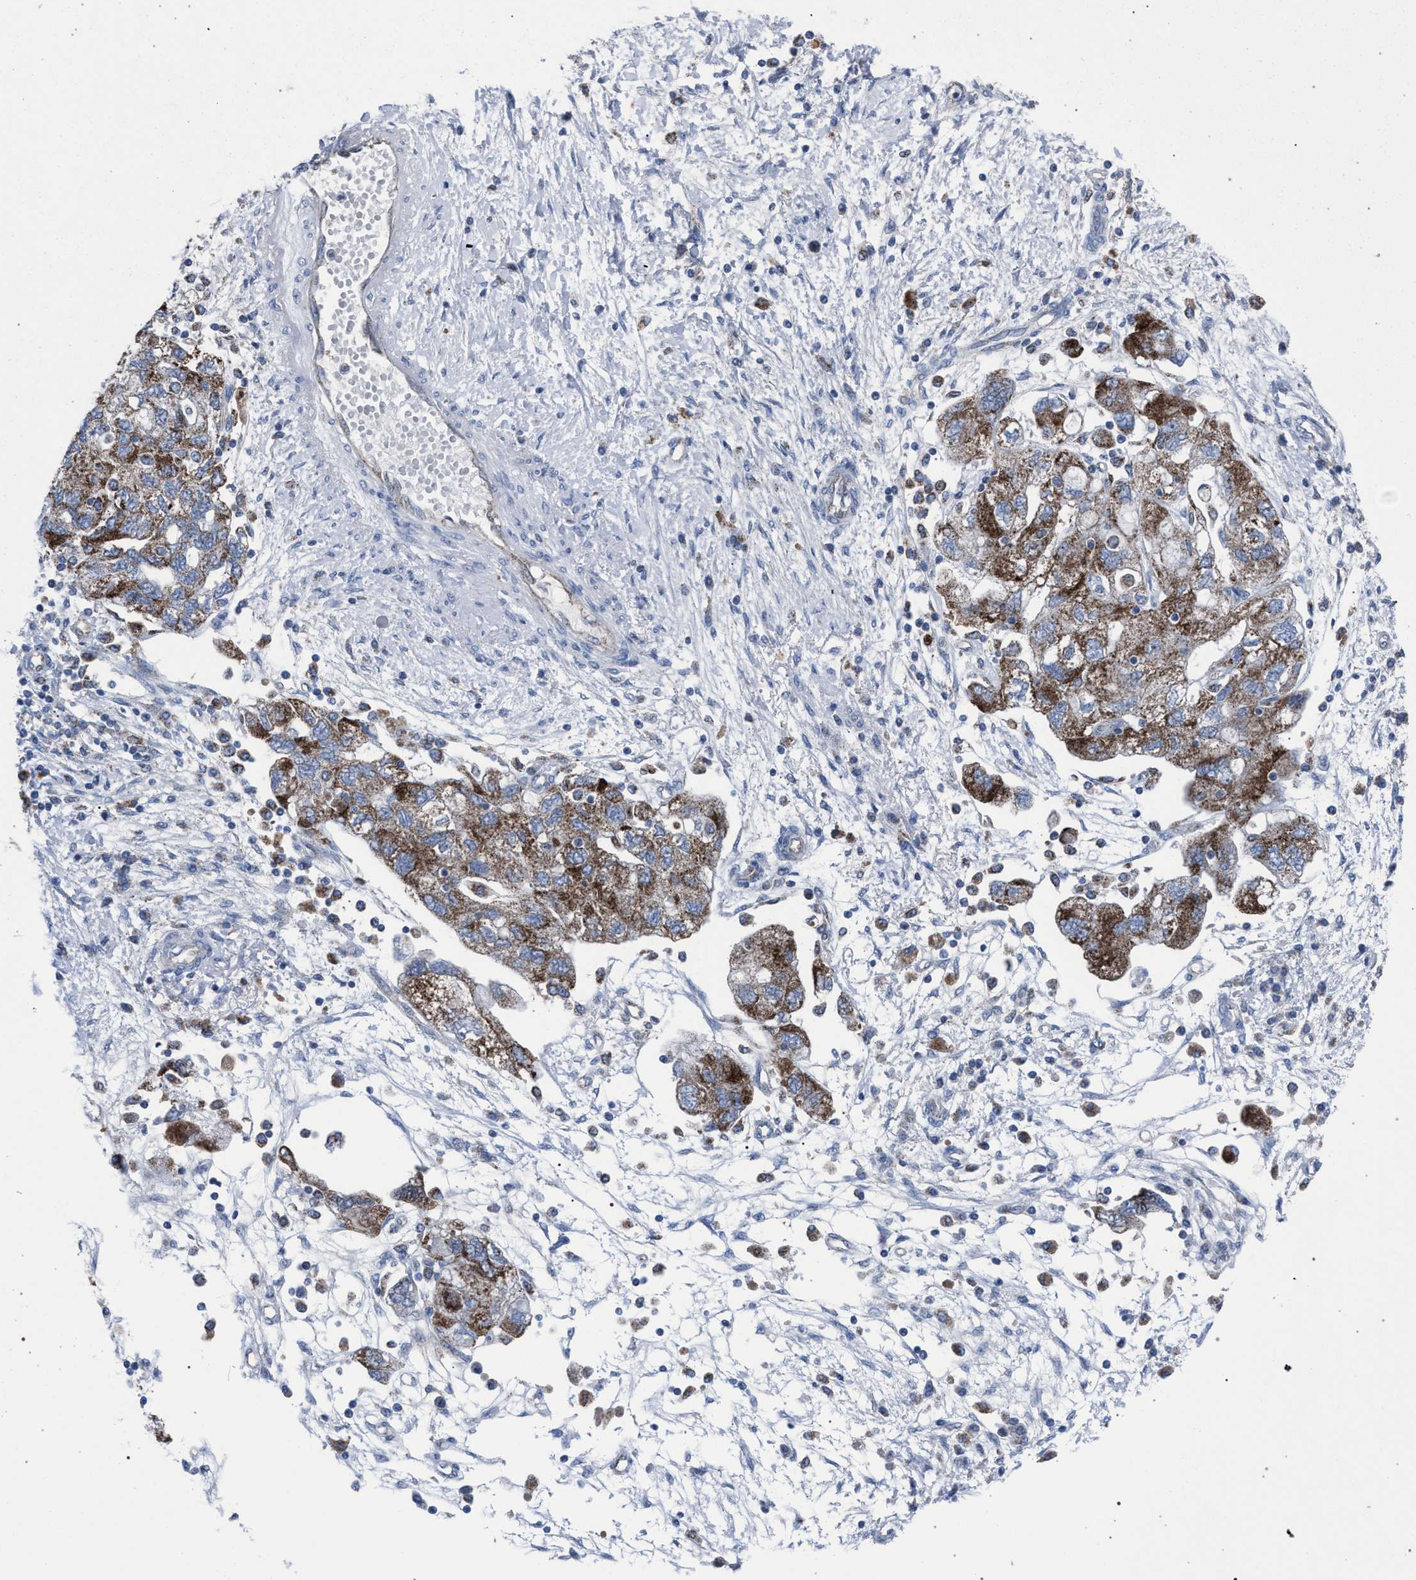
{"staining": {"intensity": "moderate", "quantity": ">75%", "location": "cytoplasmic/membranous"}, "tissue": "ovarian cancer", "cell_type": "Tumor cells", "image_type": "cancer", "snomed": [{"axis": "morphology", "description": "Carcinoma, NOS"}, {"axis": "morphology", "description": "Cystadenocarcinoma, serous, NOS"}, {"axis": "topography", "description": "Ovary"}], "caption": "The micrograph reveals staining of serous cystadenocarcinoma (ovarian), revealing moderate cytoplasmic/membranous protein expression (brown color) within tumor cells. (DAB (3,3'-diaminobenzidine) IHC with brightfield microscopy, high magnification).", "gene": "HSD17B4", "patient": {"sex": "female", "age": 69}}